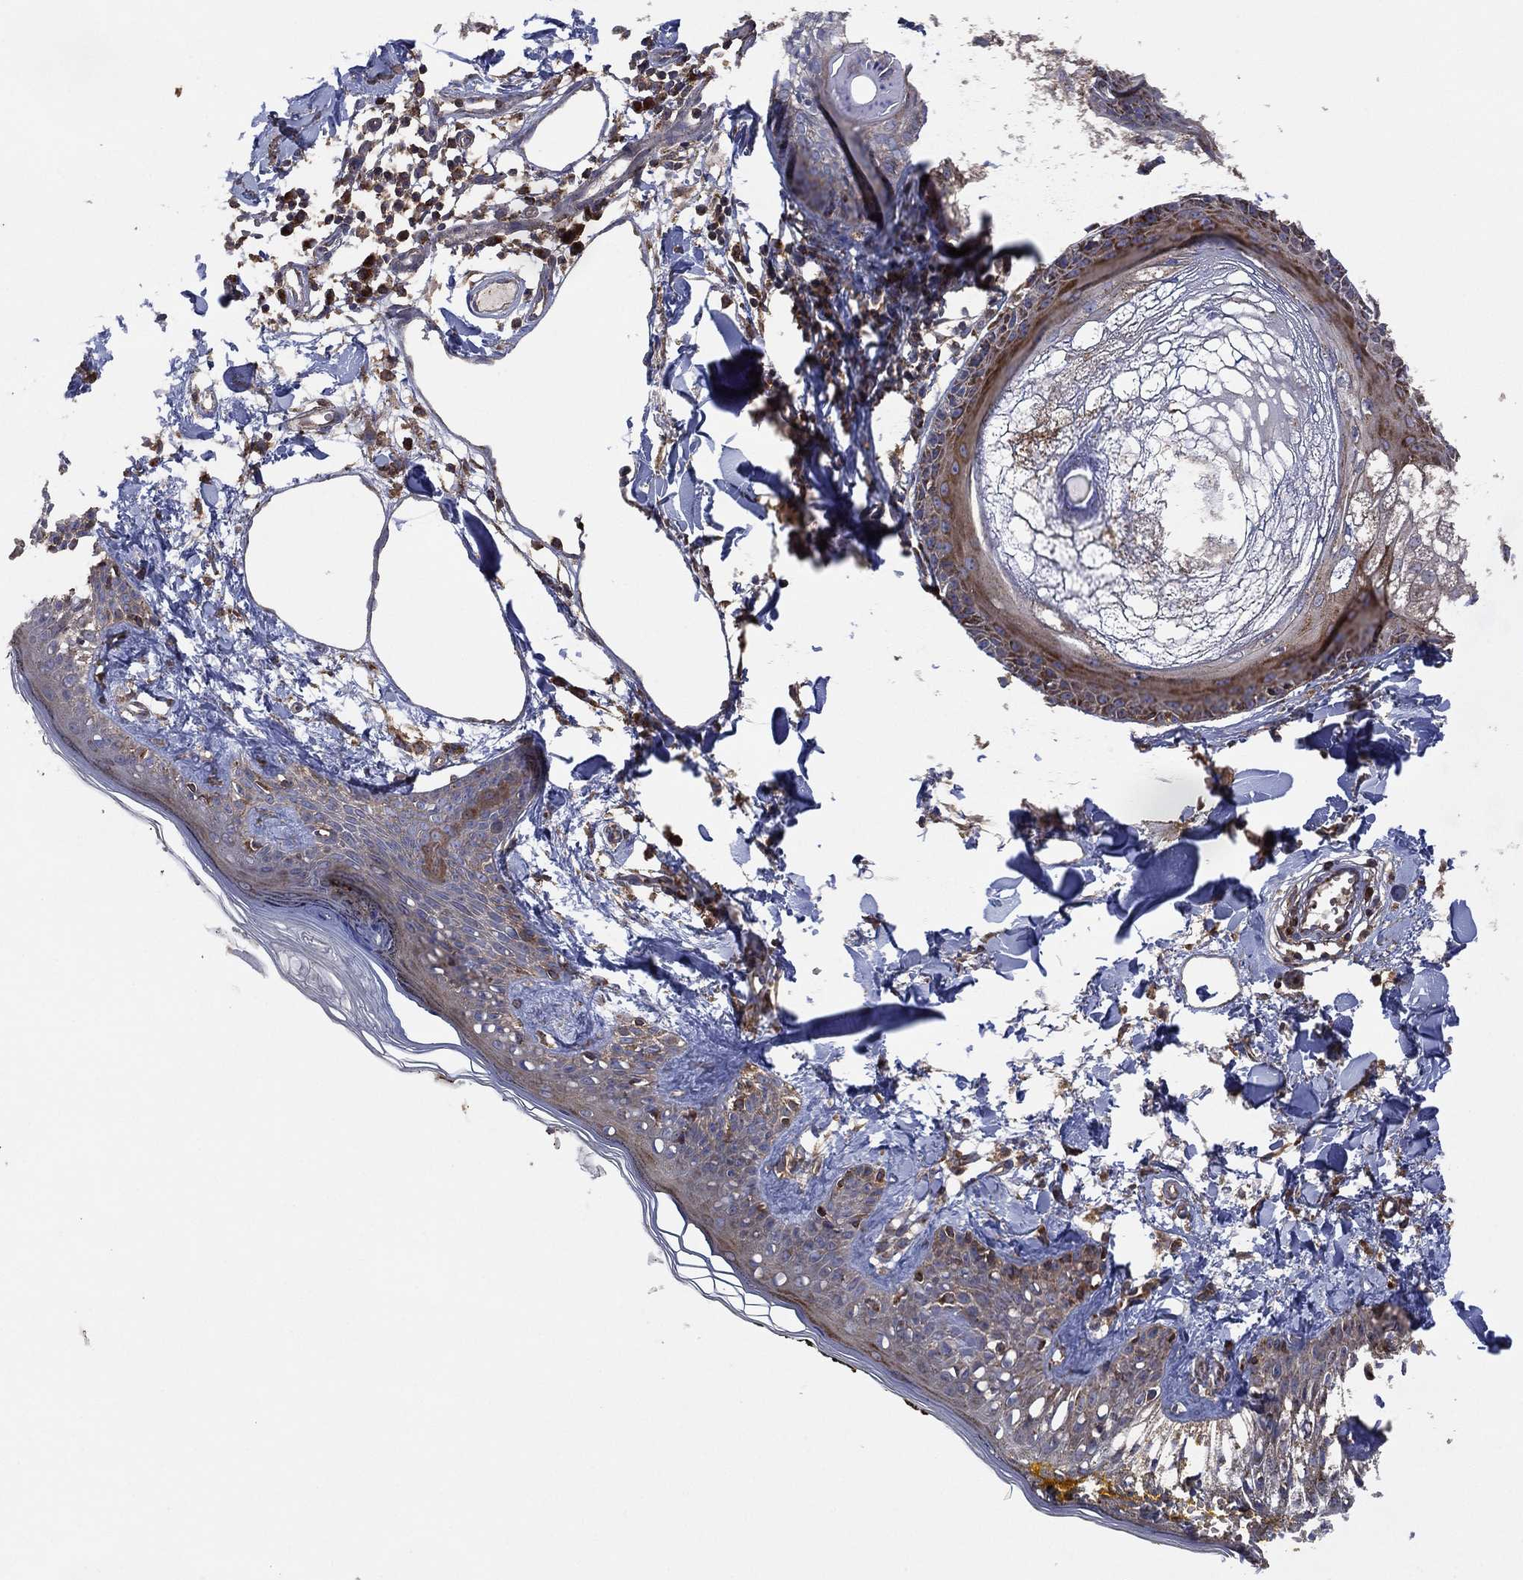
{"staining": {"intensity": "moderate", "quantity": "25%-75%", "location": "cytoplasmic/membranous"}, "tissue": "skin", "cell_type": "Fibroblasts", "image_type": "normal", "snomed": [{"axis": "morphology", "description": "Normal tissue, NOS"}, {"axis": "topography", "description": "Skin"}], "caption": "A high-resolution histopathology image shows immunohistochemistry (IHC) staining of normal skin, which shows moderate cytoplasmic/membranous expression in about 25%-75% of fibroblasts.", "gene": "LIMD1", "patient": {"sex": "male", "age": 76}}